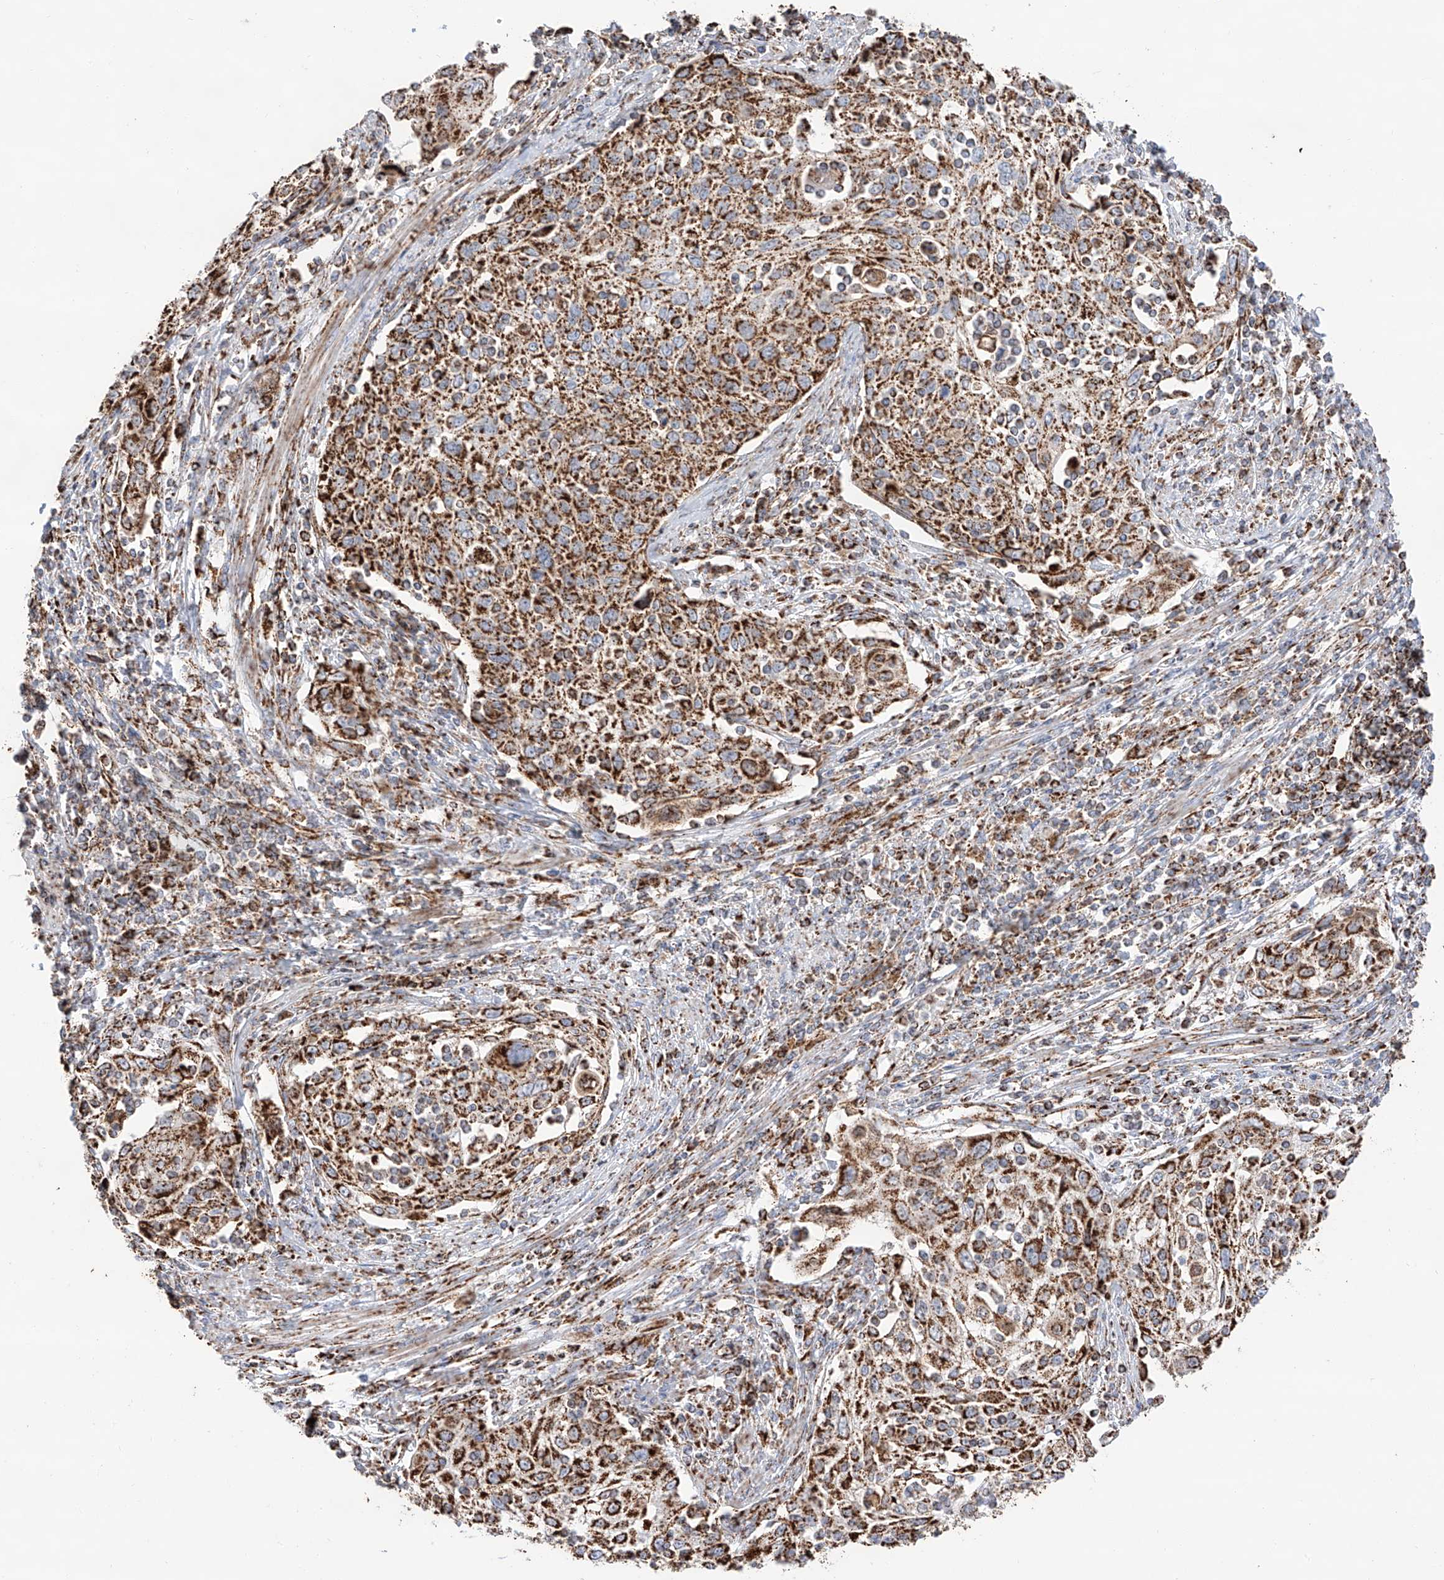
{"staining": {"intensity": "strong", "quantity": ">75%", "location": "cytoplasmic/membranous"}, "tissue": "cervical cancer", "cell_type": "Tumor cells", "image_type": "cancer", "snomed": [{"axis": "morphology", "description": "Squamous cell carcinoma, NOS"}, {"axis": "topography", "description": "Cervix"}], "caption": "About >75% of tumor cells in cervical squamous cell carcinoma reveal strong cytoplasmic/membranous protein staining as visualized by brown immunohistochemical staining.", "gene": "TTC27", "patient": {"sex": "female", "age": 70}}